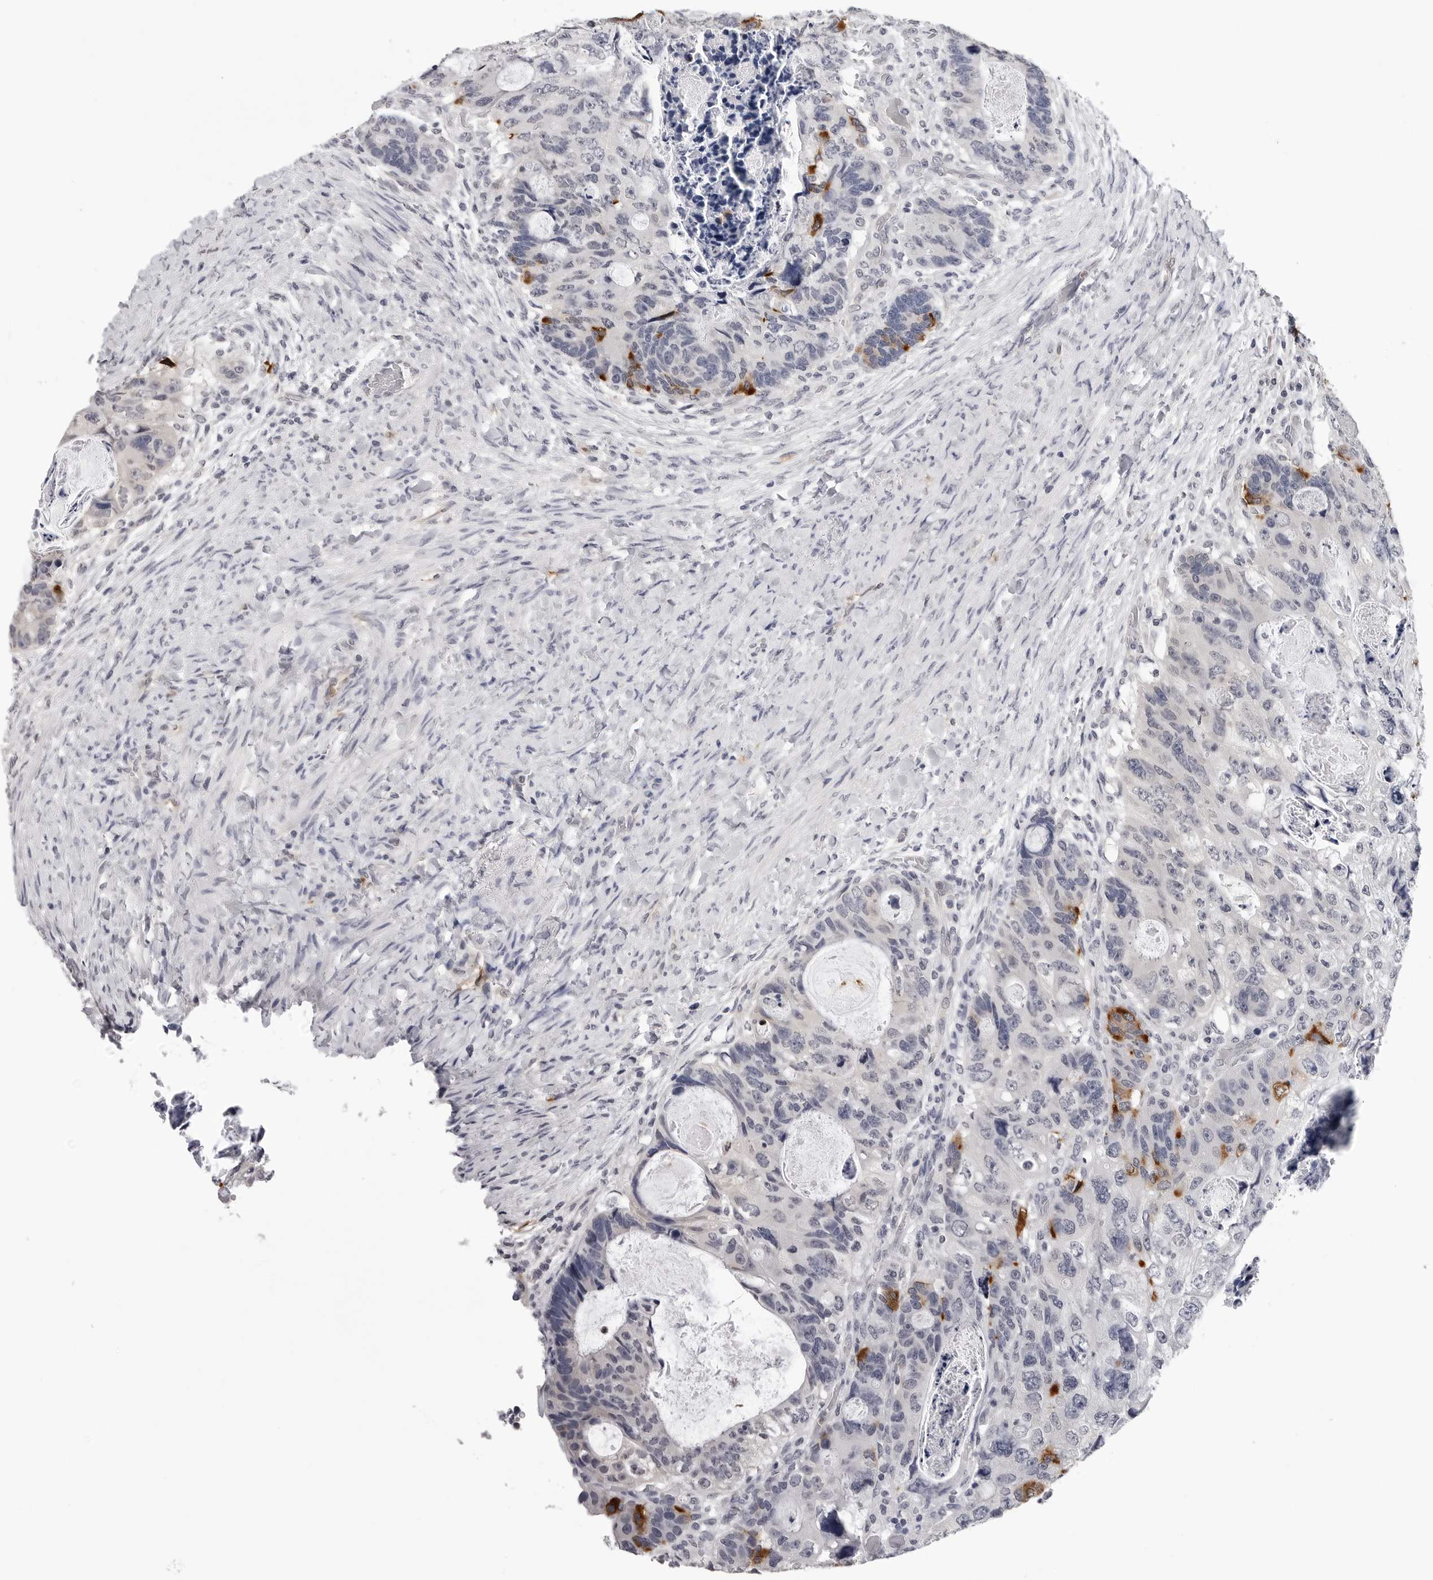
{"staining": {"intensity": "moderate", "quantity": "<25%", "location": "cytoplasmic/membranous"}, "tissue": "colorectal cancer", "cell_type": "Tumor cells", "image_type": "cancer", "snomed": [{"axis": "morphology", "description": "Adenocarcinoma, NOS"}, {"axis": "topography", "description": "Rectum"}], "caption": "High-power microscopy captured an IHC photomicrograph of colorectal cancer (adenocarcinoma), revealing moderate cytoplasmic/membranous positivity in approximately <25% of tumor cells.", "gene": "TRMT13", "patient": {"sex": "male", "age": 59}}